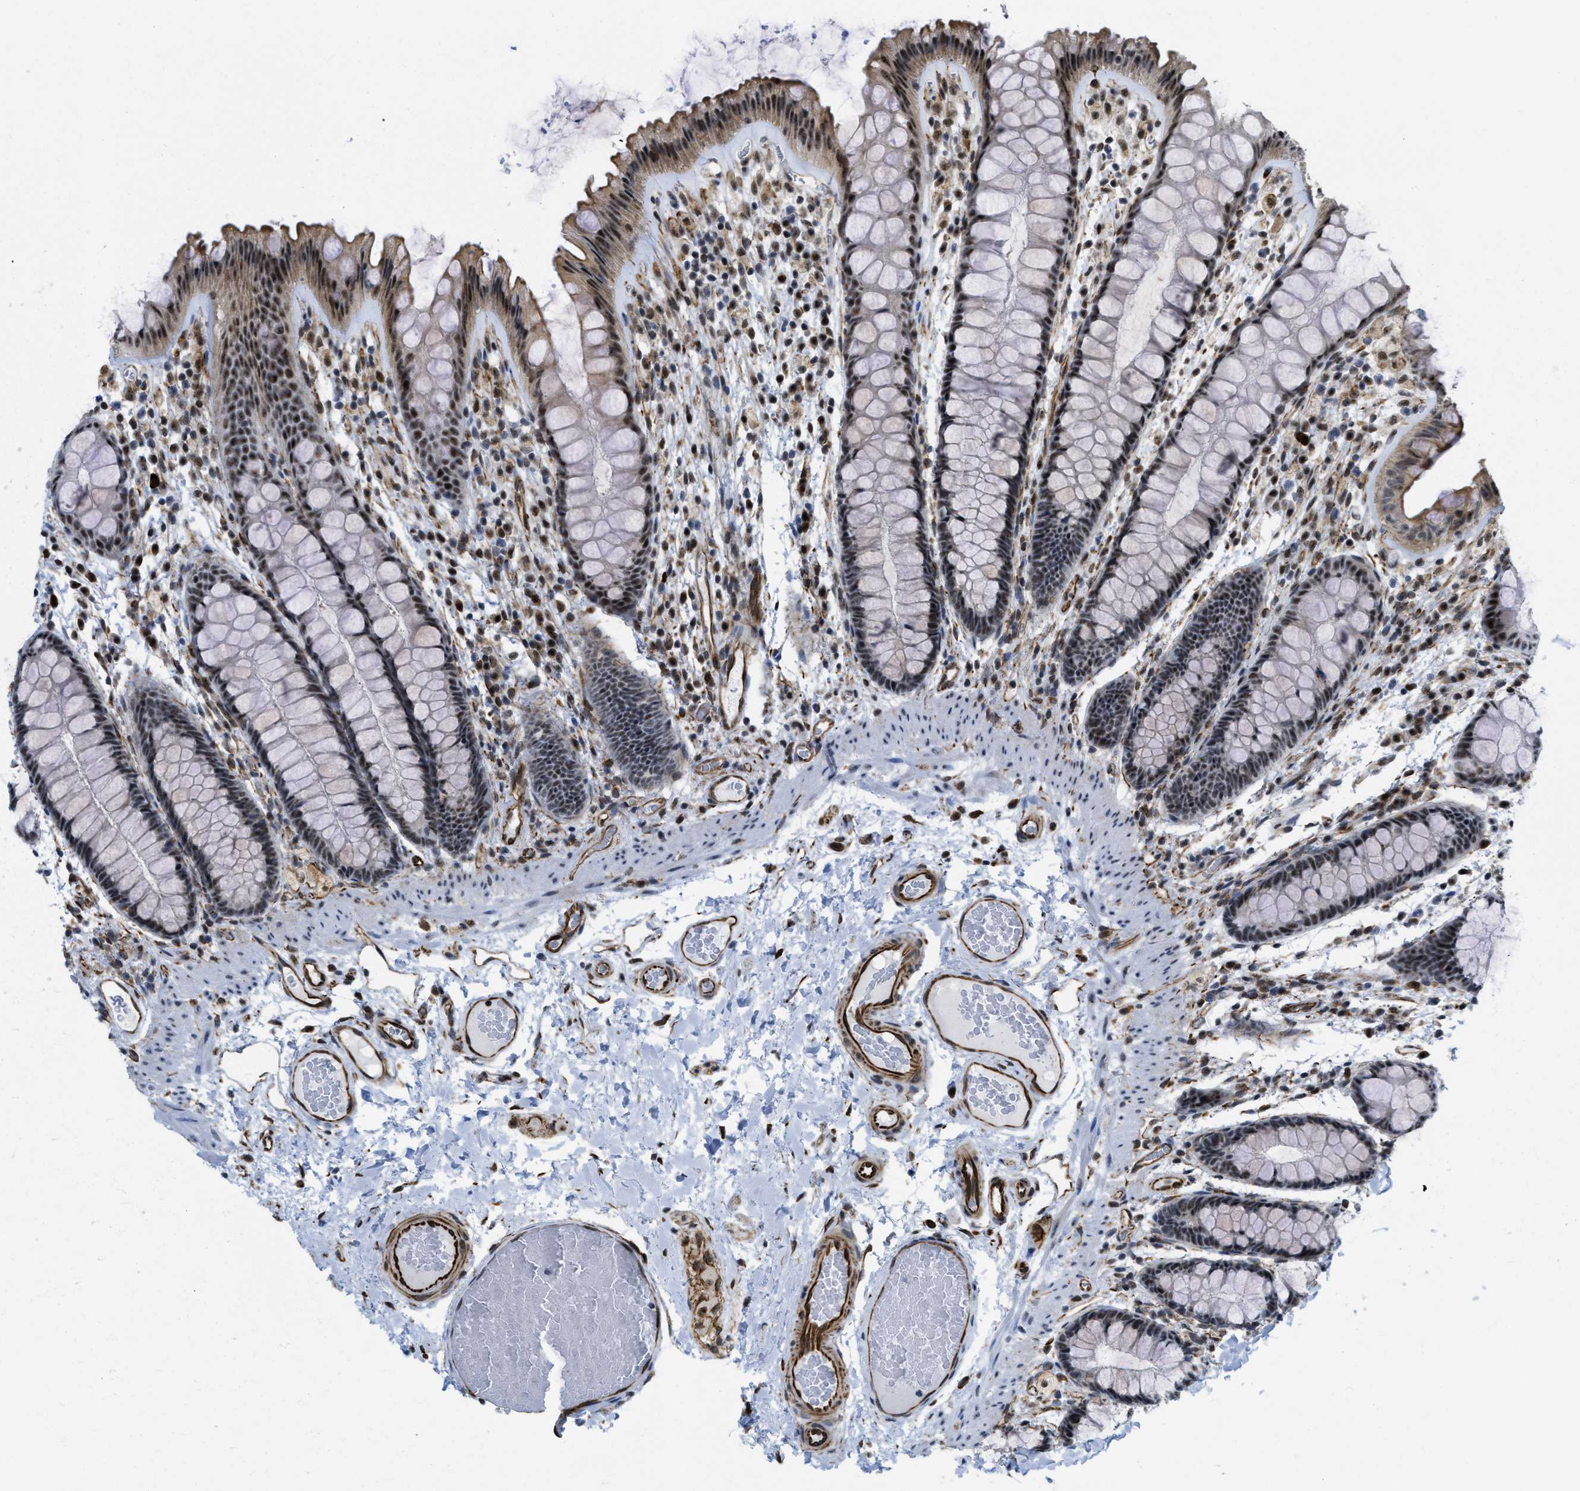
{"staining": {"intensity": "strong", "quantity": ">75%", "location": "cytoplasmic/membranous,nuclear"}, "tissue": "colon", "cell_type": "Endothelial cells", "image_type": "normal", "snomed": [{"axis": "morphology", "description": "Normal tissue, NOS"}, {"axis": "topography", "description": "Colon"}], "caption": "The photomicrograph shows staining of benign colon, revealing strong cytoplasmic/membranous,nuclear protein expression (brown color) within endothelial cells.", "gene": "LRRC8B", "patient": {"sex": "female", "age": 56}}